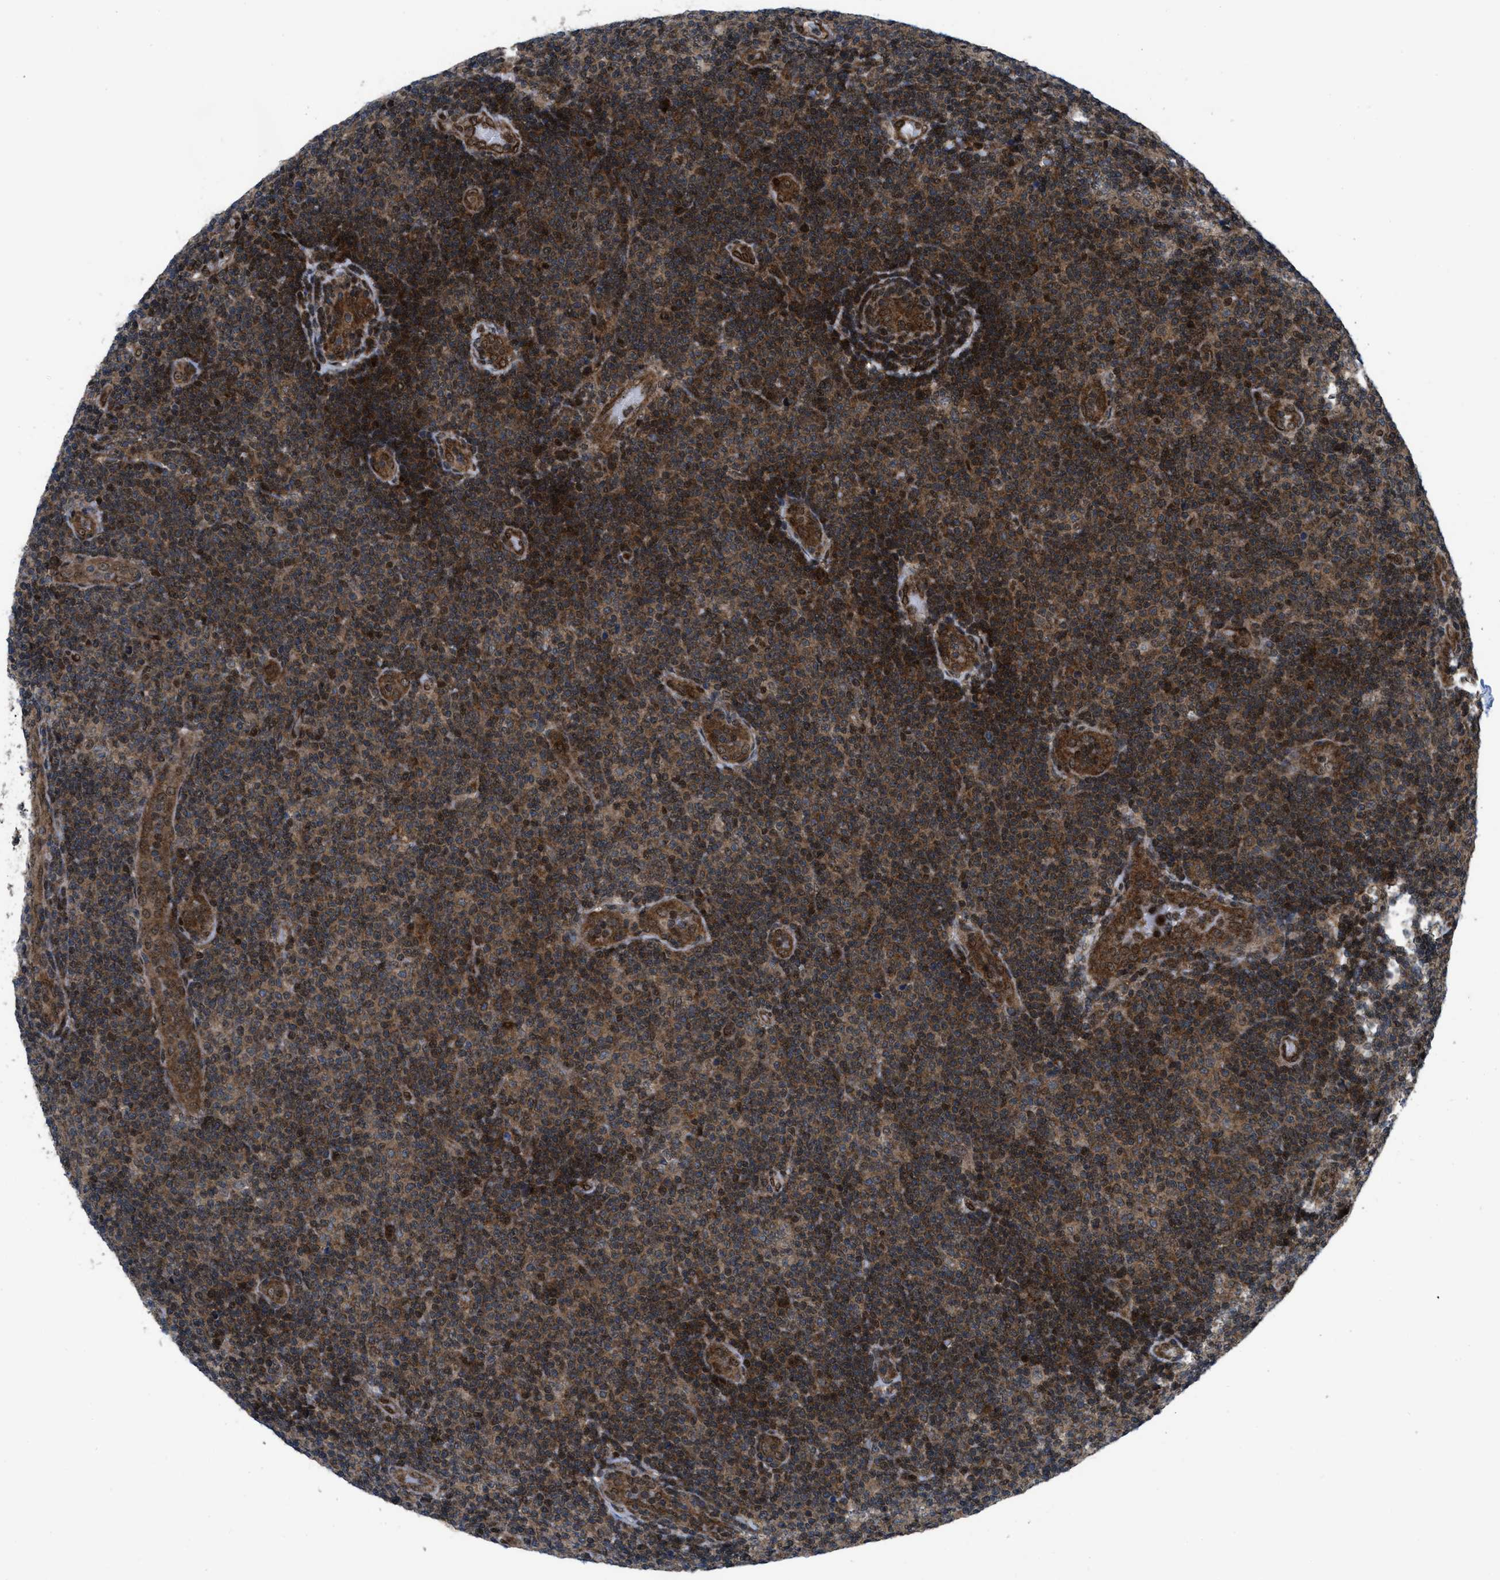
{"staining": {"intensity": "moderate", "quantity": ">75%", "location": "cytoplasmic/membranous,nuclear"}, "tissue": "lymphoma", "cell_type": "Tumor cells", "image_type": "cancer", "snomed": [{"axis": "morphology", "description": "Malignant lymphoma, non-Hodgkin's type, Low grade"}, {"axis": "topography", "description": "Lymph node"}], "caption": "Lymphoma stained with DAB immunohistochemistry (IHC) exhibits medium levels of moderate cytoplasmic/membranous and nuclear expression in about >75% of tumor cells. The protein of interest is stained brown, and the nuclei are stained in blue (DAB (3,3'-diaminobenzidine) IHC with brightfield microscopy, high magnification).", "gene": "PPP2CB", "patient": {"sex": "male", "age": 83}}